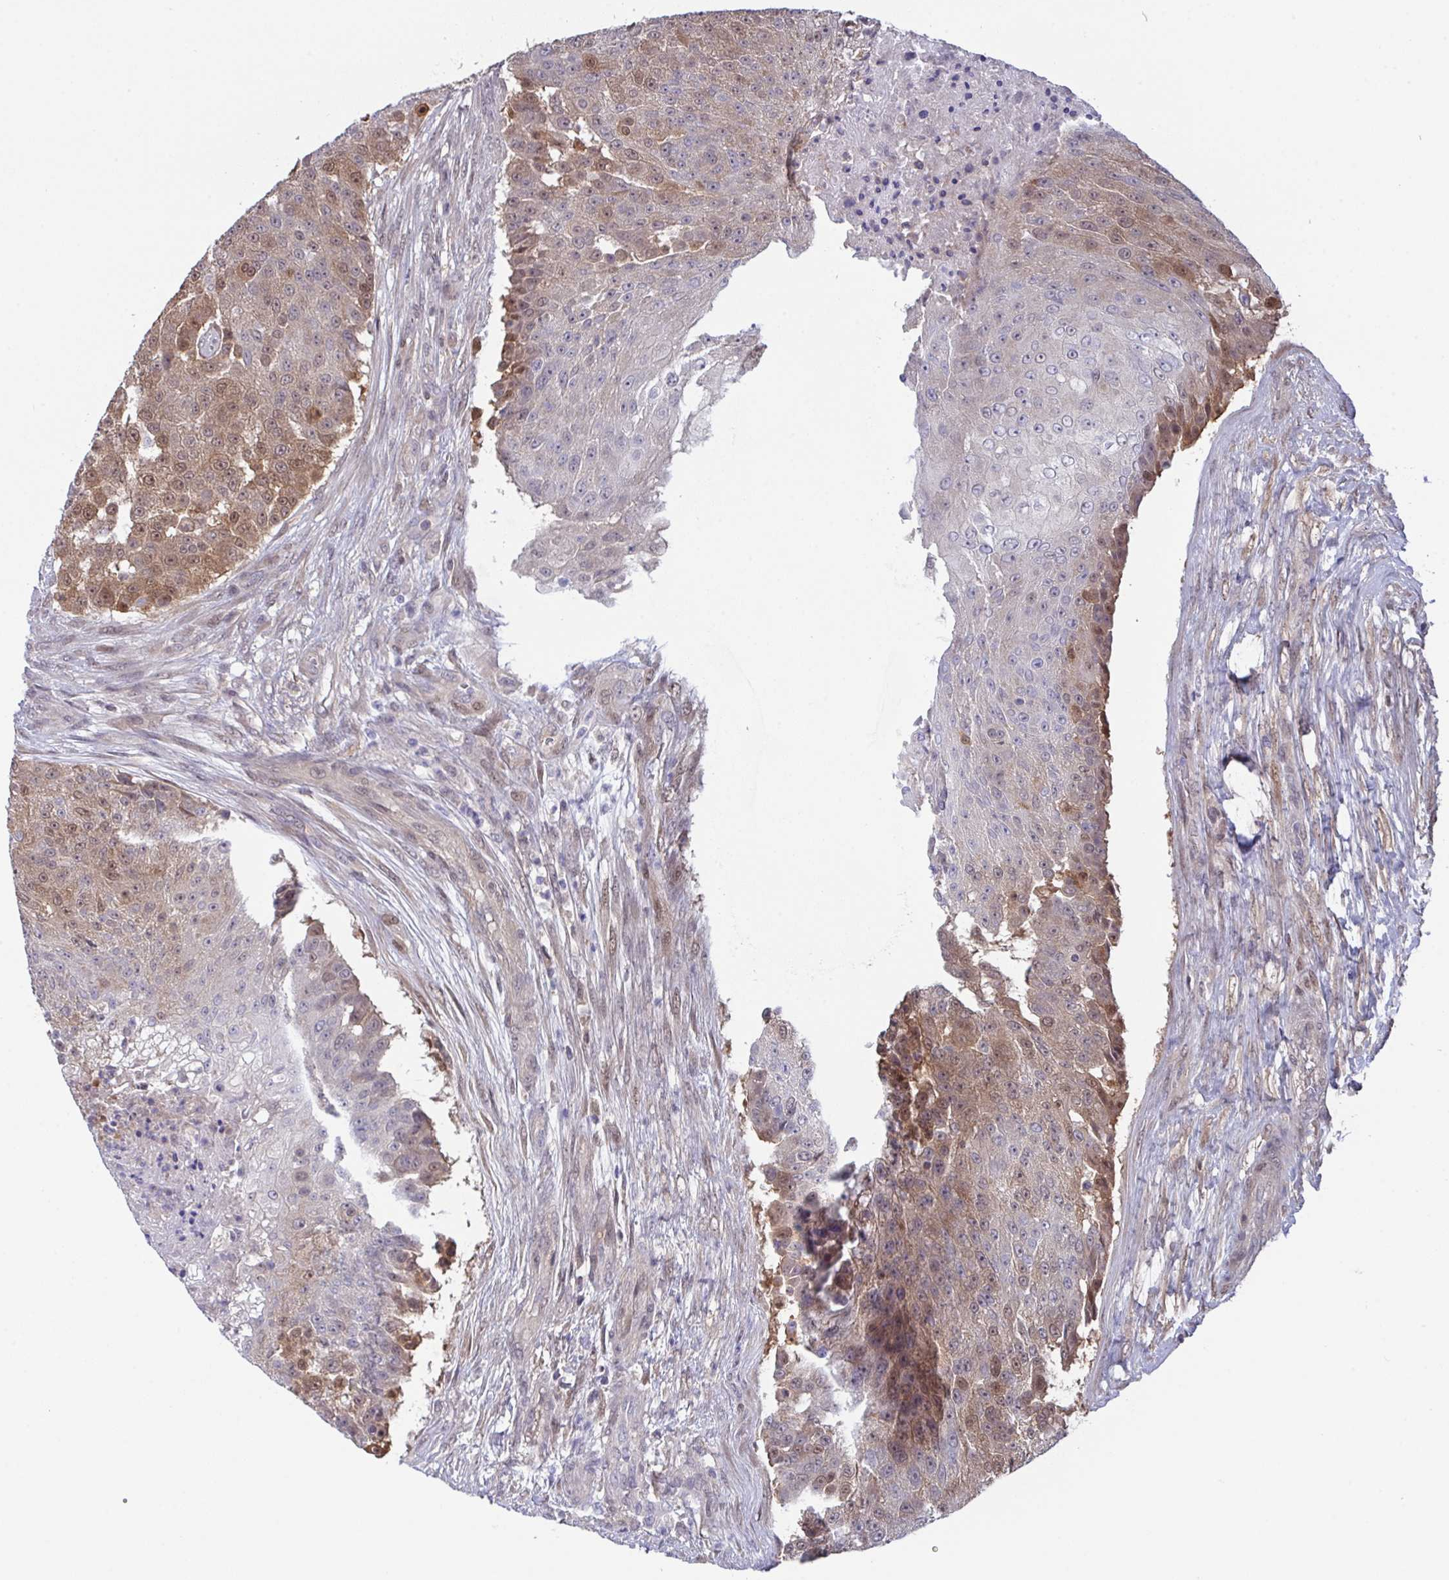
{"staining": {"intensity": "moderate", "quantity": "25%-75%", "location": "cytoplasmic/membranous,nuclear"}, "tissue": "urothelial cancer", "cell_type": "Tumor cells", "image_type": "cancer", "snomed": [{"axis": "morphology", "description": "Urothelial carcinoma, High grade"}, {"axis": "topography", "description": "Urinary bladder"}], "caption": "Immunohistochemistry (IHC) (DAB) staining of human high-grade urothelial carcinoma shows moderate cytoplasmic/membranous and nuclear protein positivity in about 25%-75% of tumor cells.", "gene": "L3HYPDH", "patient": {"sex": "female", "age": 63}}